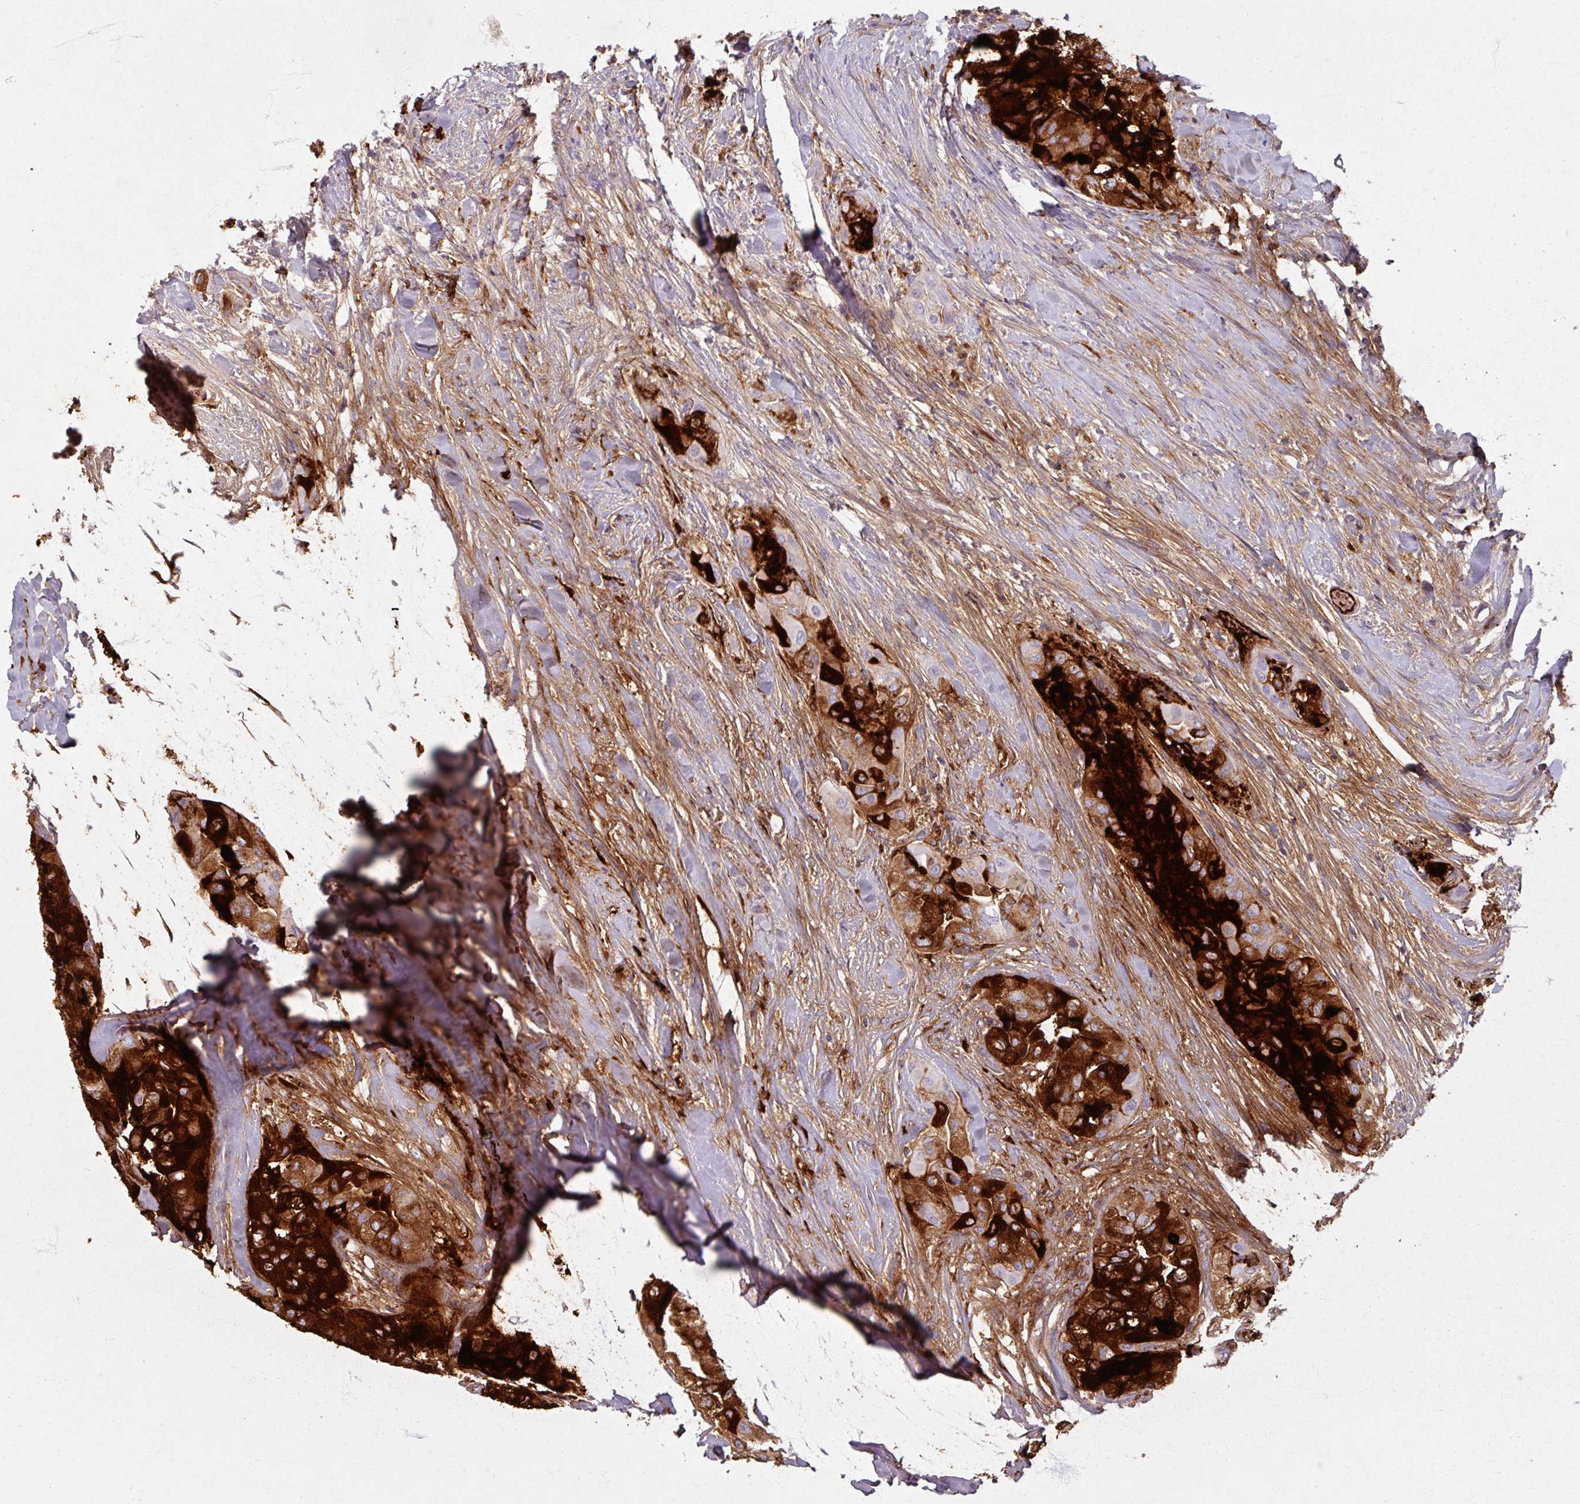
{"staining": {"intensity": "strong", "quantity": ">75%", "location": "cytoplasmic/membranous"}, "tissue": "thyroid cancer", "cell_type": "Tumor cells", "image_type": "cancer", "snomed": [{"axis": "morphology", "description": "Normal tissue, NOS"}, {"axis": "morphology", "description": "Papillary adenocarcinoma, NOS"}, {"axis": "topography", "description": "Thyroid gland"}], "caption": "Strong cytoplasmic/membranous staining is seen in about >75% of tumor cells in papillary adenocarcinoma (thyroid).", "gene": "TG", "patient": {"sex": "female", "age": 59}}